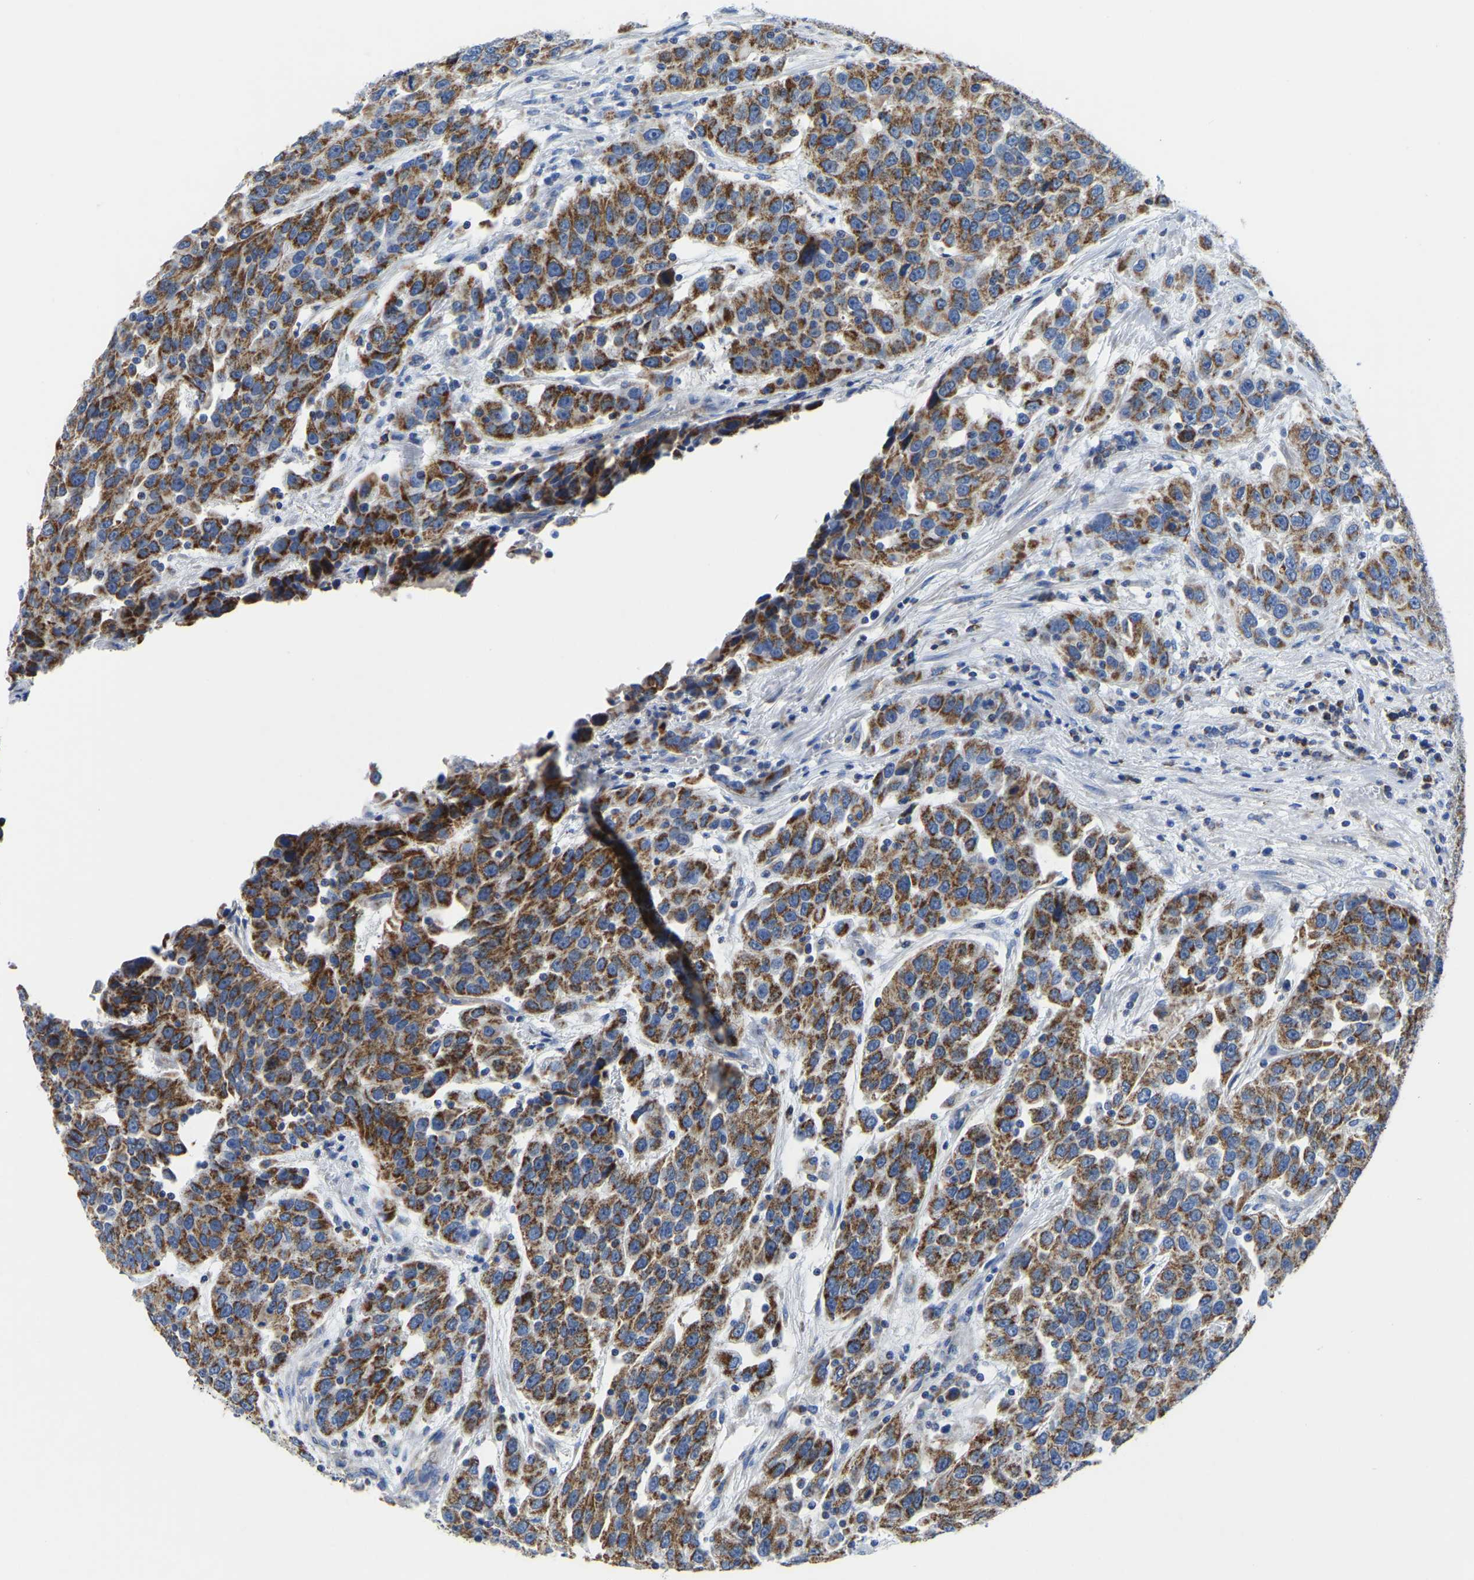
{"staining": {"intensity": "moderate", "quantity": ">75%", "location": "cytoplasmic/membranous"}, "tissue": "urothelial cancer", "cell_type": "Tumor cells", "image_type": "cancer", "snomed": [{"axis": "morphology", "description": "Urothelial carcinoma, High grade"}, {"axis": "topography", "description": "Urinary bladder"}], "caption": "Brown immunohistochemical staining in urothelial cancer demonstrates moderate cytoplasmic/membranous positivity in about >75% of tumor cells.", "gene": "ETFA", "patient": {"sex": "female", "age": 80}}